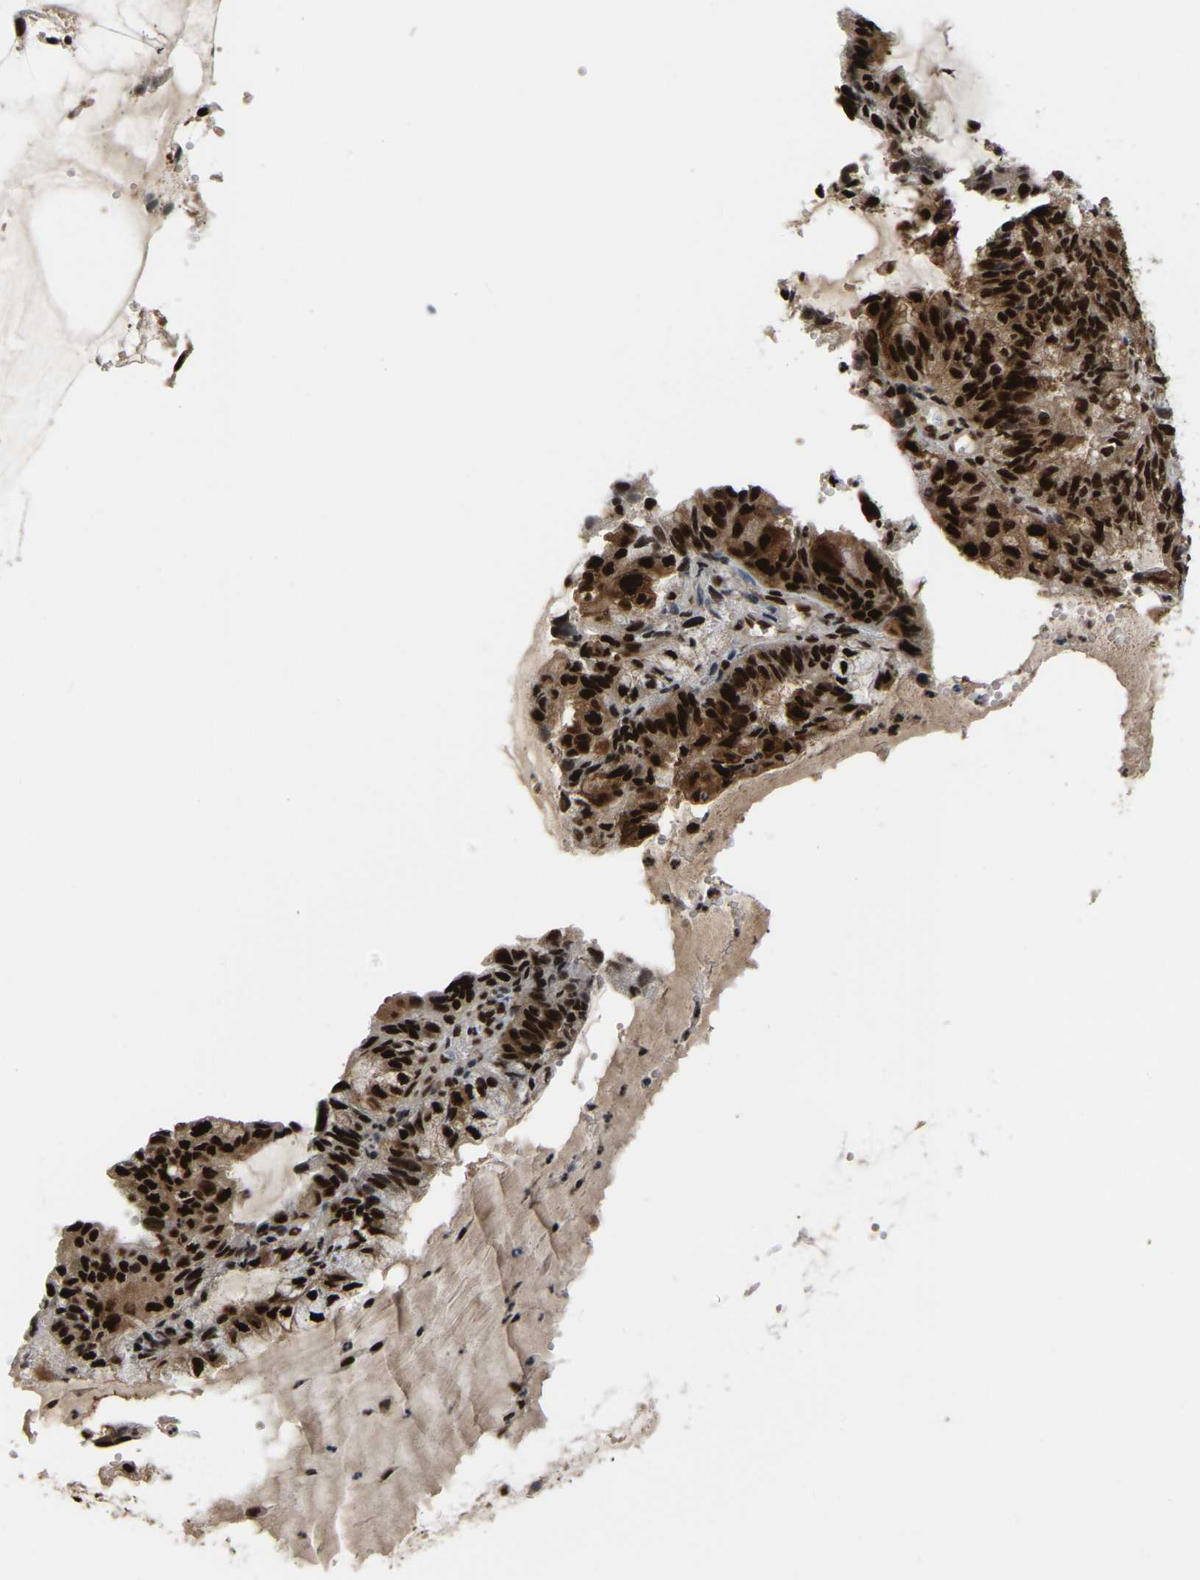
{"staining": {"intensity": "strong", "quantity": ">75%", "location": "cytoplasmic/membranous,nuclear"}, "tissue": "endometrial cancer", "cell_type": "Tumor cells", "image_type": "cancer", "snomed": [{"axis": "morphology", "description": "Adenocarcinoma, NOS"}, {"axis": "topography", "description": "Endometrium"}], "caption": "Immunohistochemical staining of adenocarcinoma (endometrial) shows high levels of strong cytoplasmic/membranous and nuclear protein expression in approximately >75% of tumor cells. (IHC, brightfield microscopy, high magnification).", "gene": "TBL1XR1", "patient": {"sex": "female", "age": 81}}